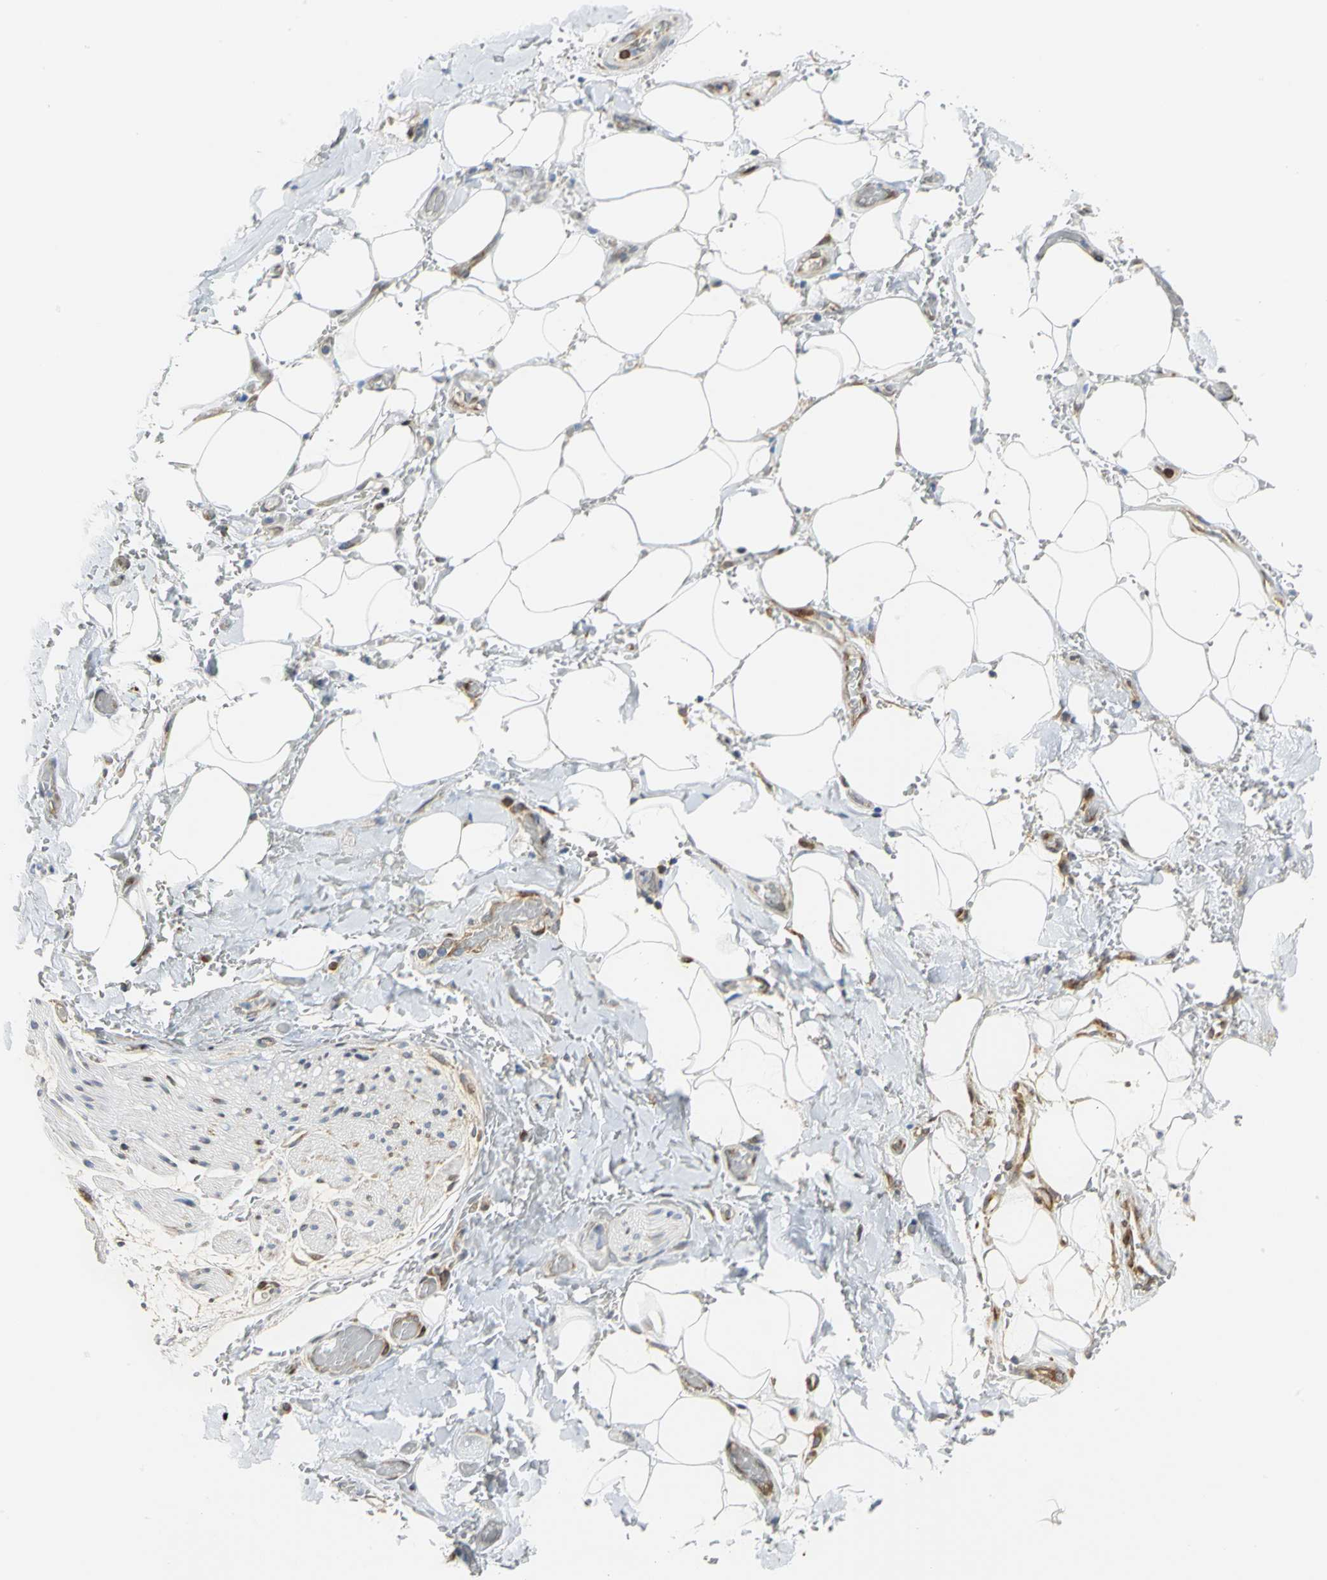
{"staining": {"intensity": "strong", "quantity": ">75%", "location": "cytoplasmic/membranous,nuclear"}, "tissue": "adipose tissue", "cell_type": "Adipocytes", "image_type": "normal", "snomed": [{"axis": "morphology", "description": "Normal tissue, NOS"}, {"axis": "morphology", "description": "Cholangiocarcinoma"}, {"axis": "topography", "description": "Liver"}, {"axis": "topography", "description": "Peripheral nerve tissue"}], "caption": "Human adipose tissue stained with a brown dye exhibits strong cytoplasmic/membranous,nuclear positive staining in approximately >75% of adipocytes.", "gene": "YBX1", "patient": {"sex": "male", "age": 50}}